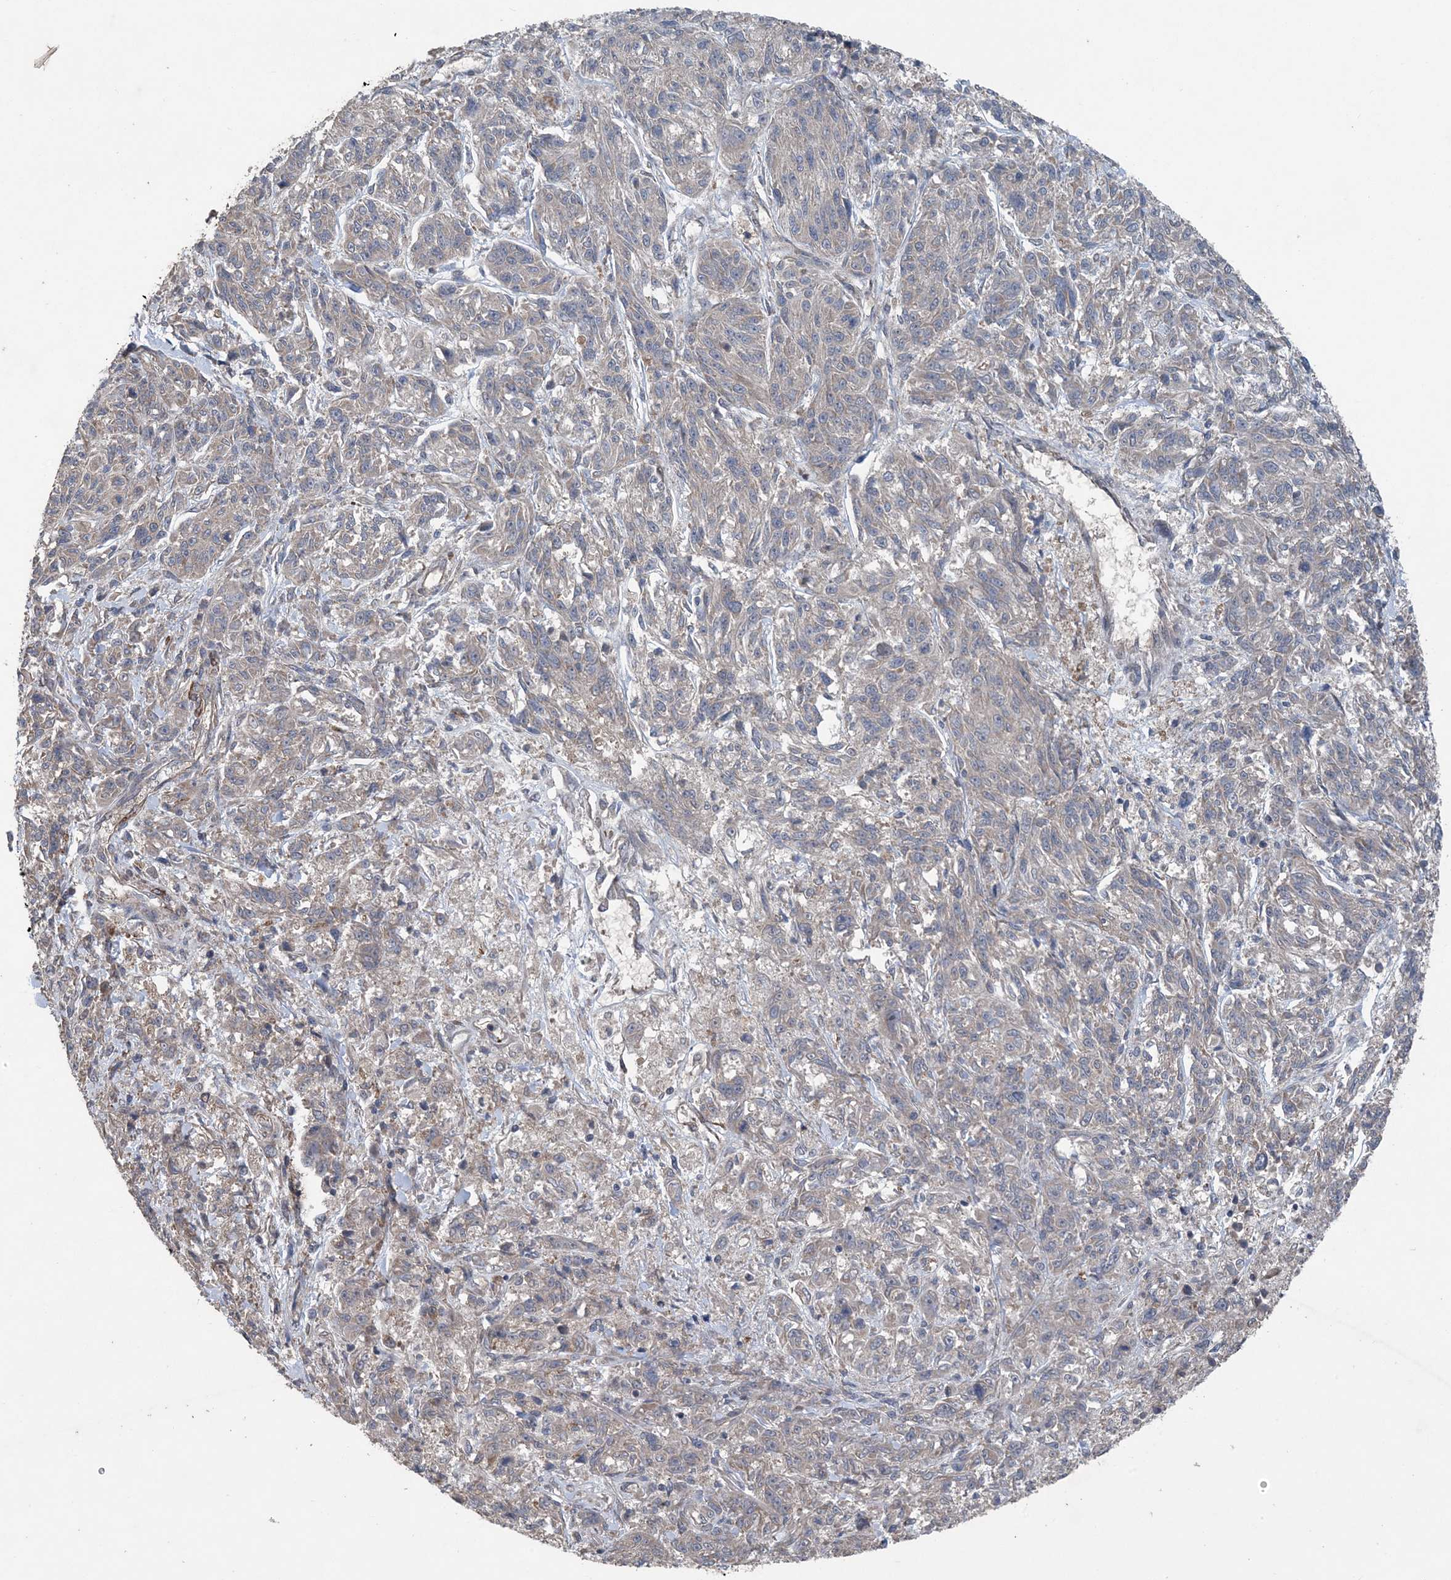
{"staining": {"intensity": "negative", "quantity": "none", "location": "none"}, "tissue": "melanoma", "cell_type": "Tumor cells", "image_type": "cancer", "snomed": [{"axis": "morphology", "description": "Malignant melanoma, NOS"}, {"axis": "topography", "description": "Skin"}], "caption": "Immunohistochemical staining of human malignant melanoma demonstrates no significant expression in tumor cells. The staining was performed using DAB (3,3'-diaminobenzidine) to visualize the protein expression in brown, while the nuclei were stained in blue with hematoxylin (Magnification: 20x).", "gene": "MYO9B", "patient": {"sex": "male", "age": 53}}